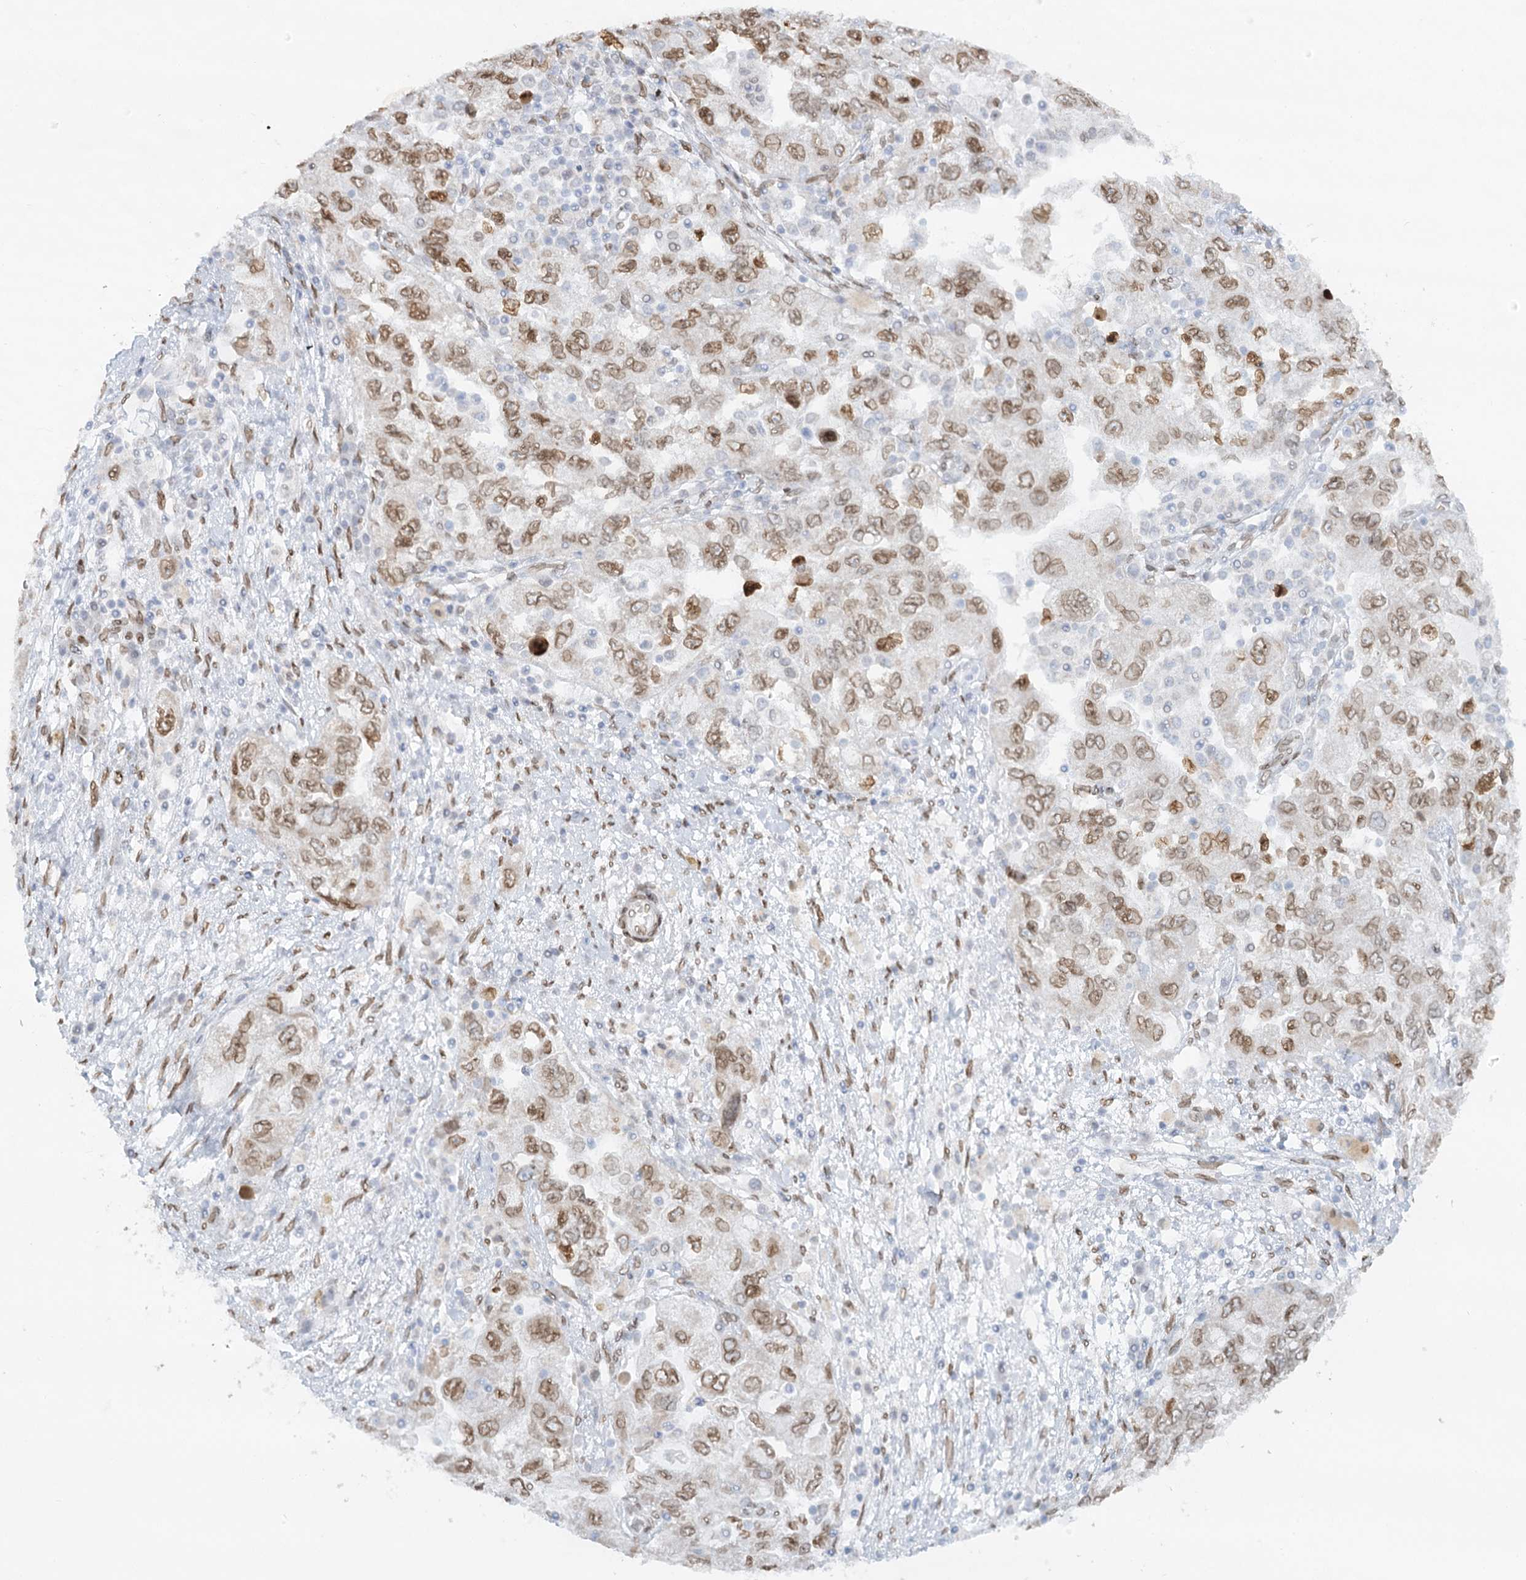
{"staining": {"intensity": "moderate", "quantity": ">75%", "location": "nuclear"}, "tissue": "ovarian cancer", "cell_type": "Tumor cells", "image_type": "cancer", "snomed": [{"axis": "morphology", "description": "Carcinoma, NOS"}, {"axis": "morphology", "description": "Cystadenocarcinoma, serous, NOS"}, {"axis": "topography", "description": "Ovary"}], "caption": "Protein expression analysis of human ovarian serous cystadenocarcinoma reveals moderate nuclear expression in about >75% of tumor cells.", "gene": "VWA5A", "patient": {"sex": "female", "age": 69}}